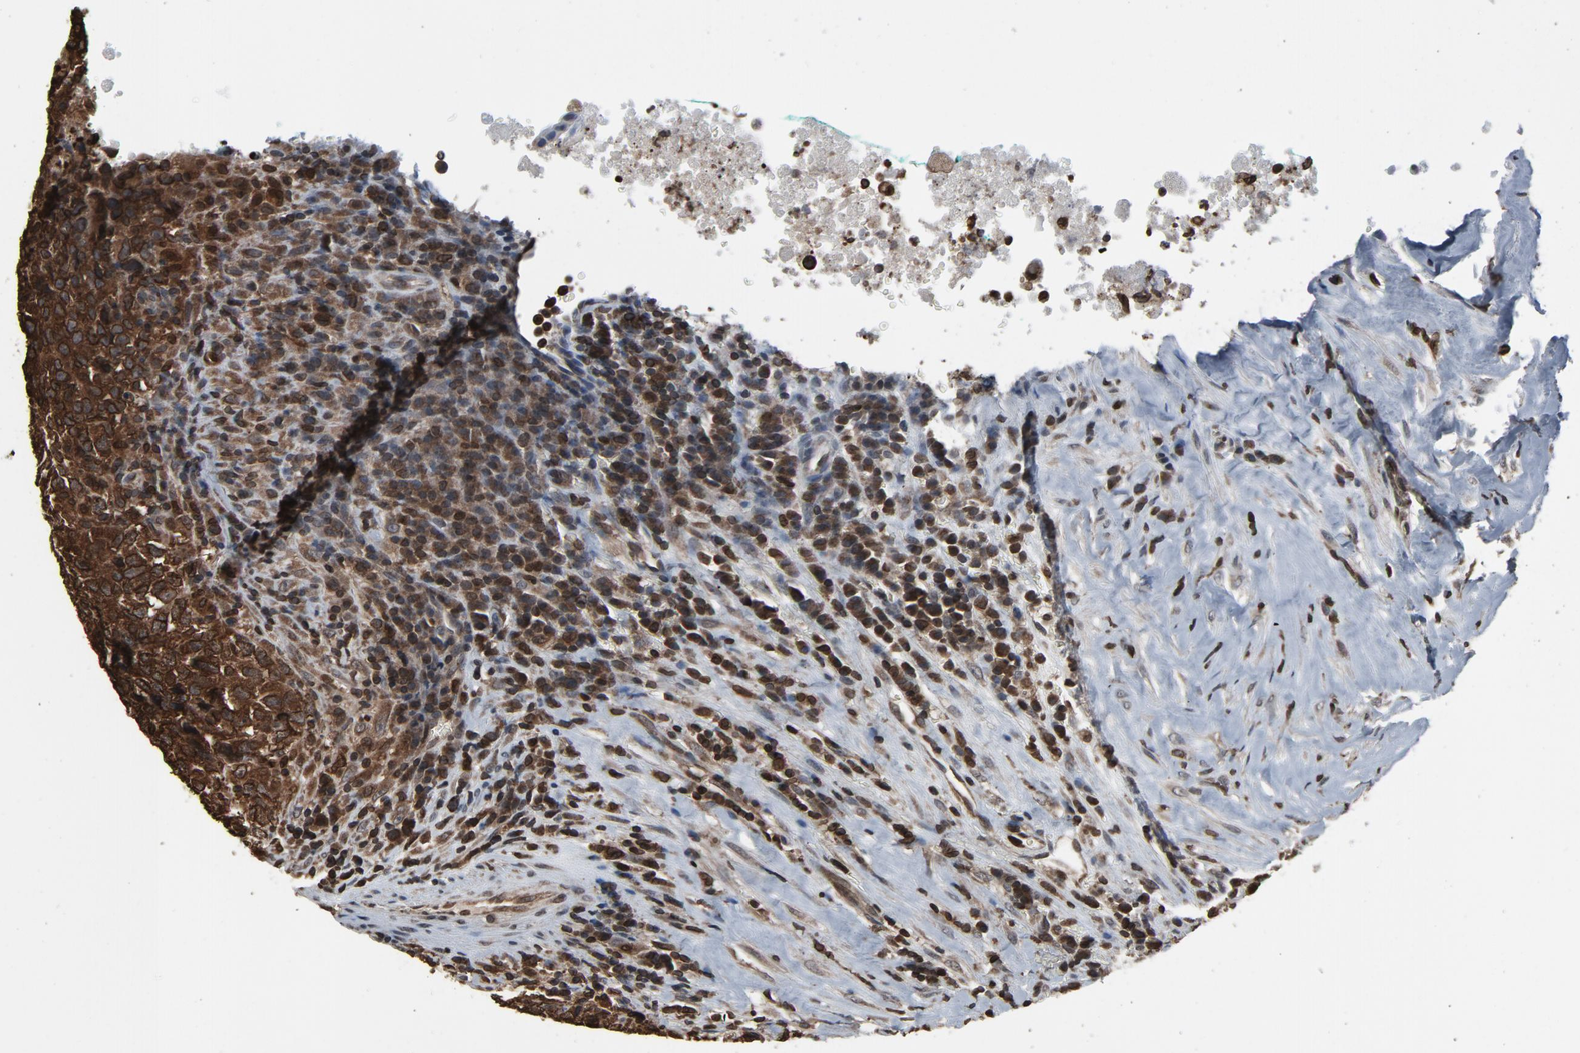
{"staining": {"intensity": "moderate", "quantity": ">75%", "location": "cytoplasmic/membranous,nuclear"}, "tissue": "testis cancer", "cell_type": "Tumor cells", "image_type": "cancer", "snomed": [{"axis": "morphology", "description": "Necrosis, NOS"}, {"axis": "morphology", "description": "Carcinoma, Embryonal, NOS"}, {"axis": "topography", "description": "Testis"}], "caption": "Embryonal carcinoma (testis) stained for a protein (brown) displays moderate cytoplasmic/membranous and nuclear positive expression in approximately >75% of tumor cells.", "gene": "UBE2D1", "patient": {"sex": "male", "age": 19}}